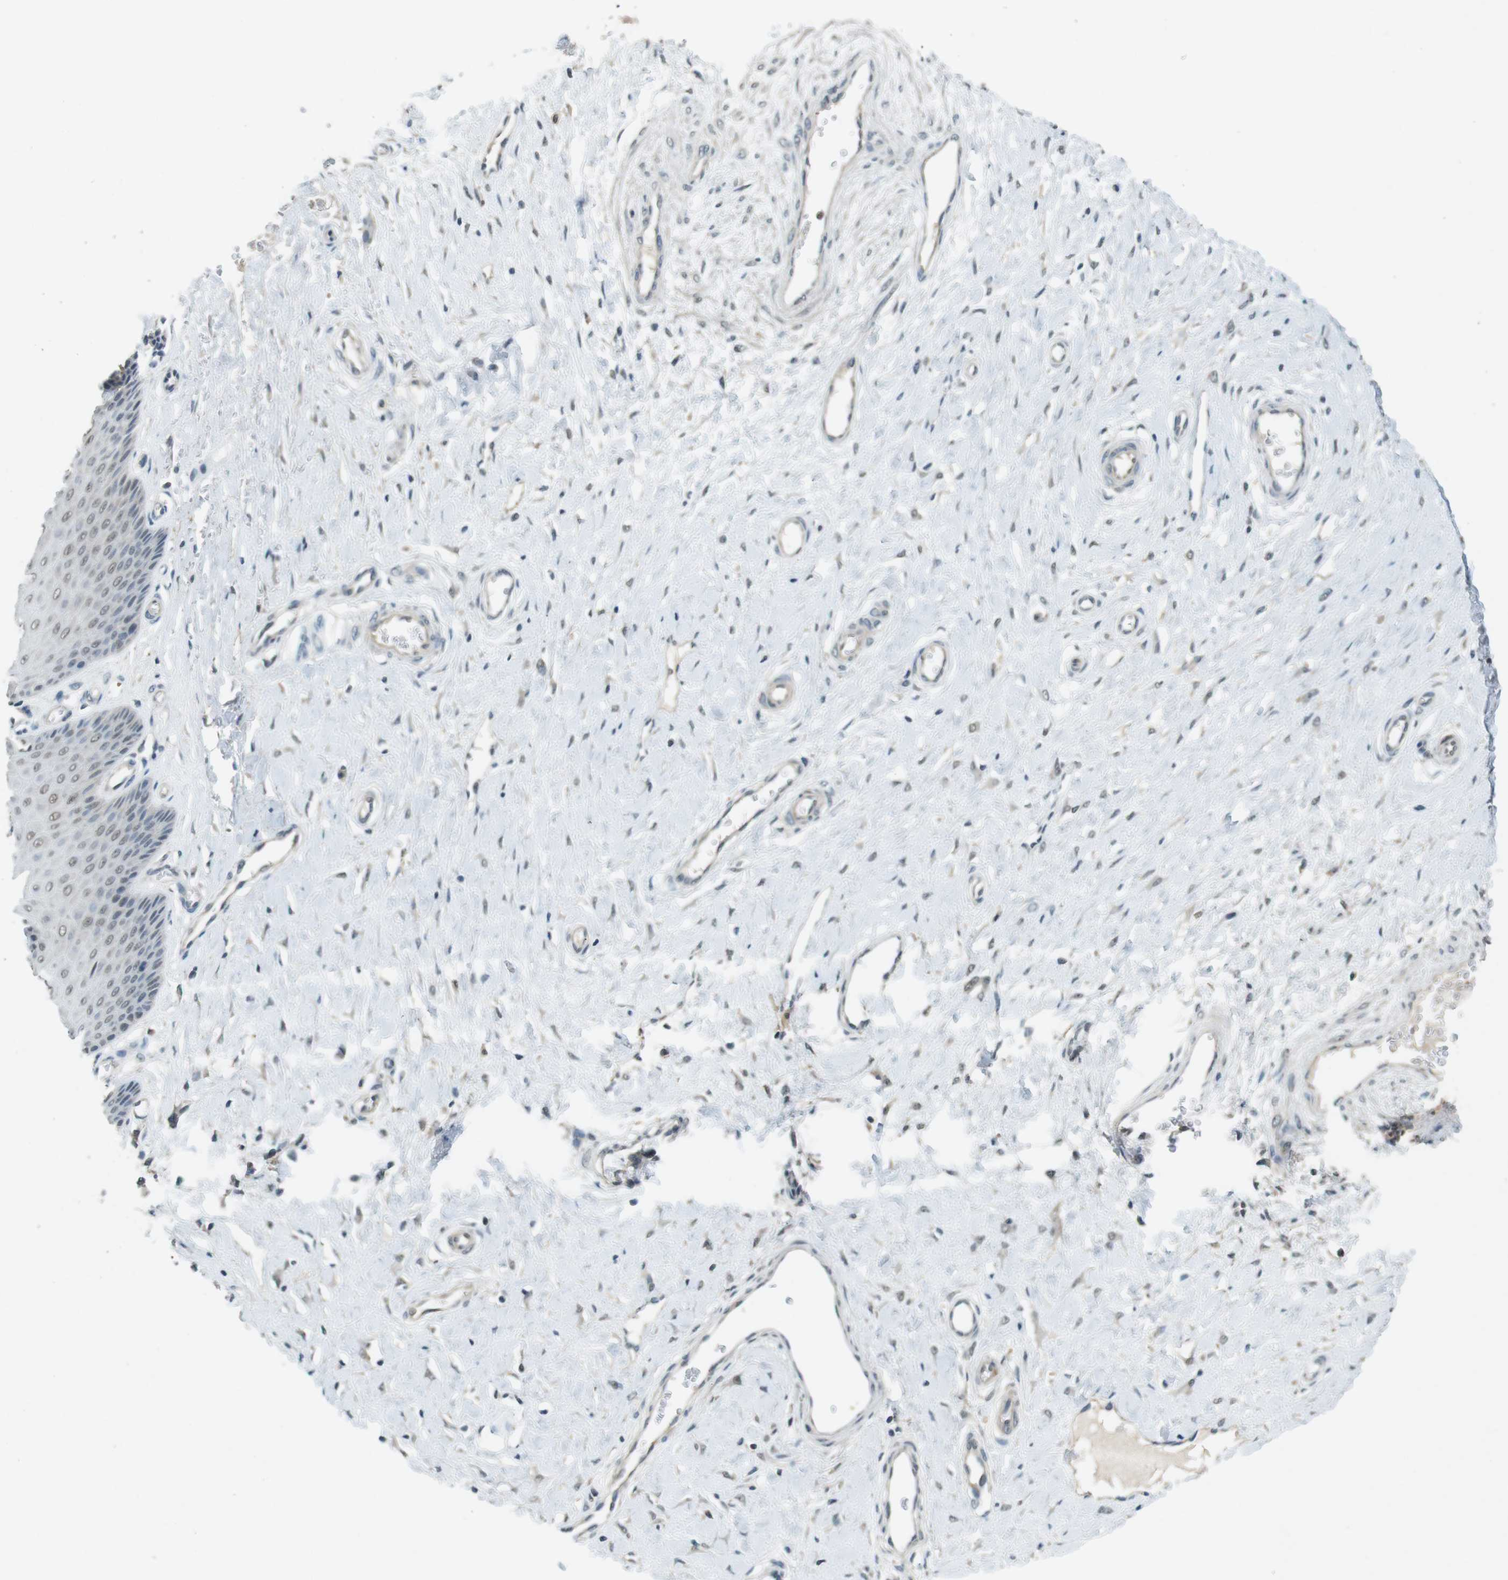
{"staining": {"intensity": "weak", "quantity": "25%-75%", "location": "nuclear"}, "tissue": "cervix", "cell_type": "Squamous epithelial cells", "image_type": "normal", "snomed": [{"axis": "morphology", "description": "Normal tissue, NOS"}, {"axis": "topography", "description": "Cervix"}], "caption": "Immunohistochemical staining of unremarkable human cervix reveals weak nuclear protein positivity in approximately 25%-75% of squamous epithelial cells.", "gene": "CDK14", "patient": {"sex": "female", "age": 55}}